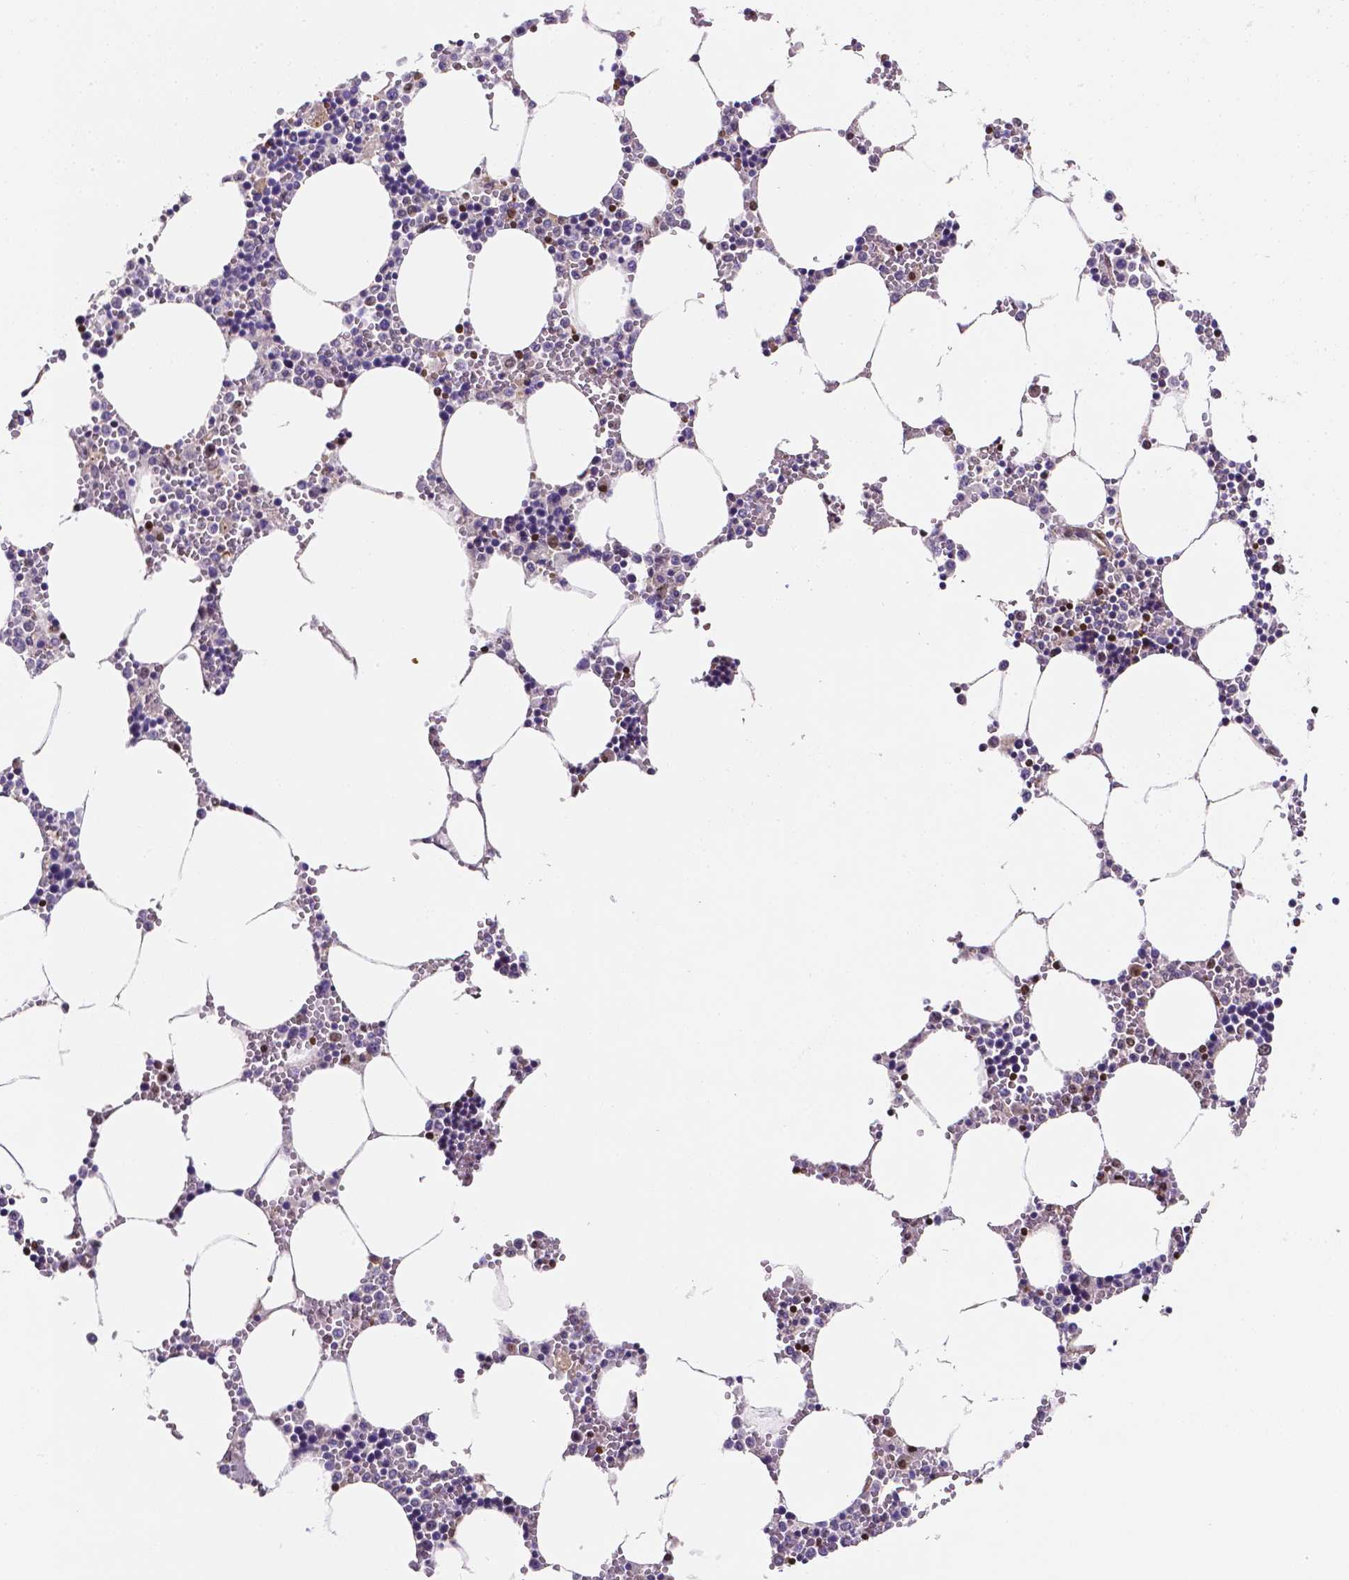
{"staining": {"intensity": "negative", "quantity": "none", "location": "none"}, "tissue": "bone marrow", "cell_type": "Hematopoietic cells", "image_type": "normal", "snomed": [{"axis": "morphology", "description": "Normal tissue, NOS"}, {"axis": "topography", "description": "Bone marrow"}], "caption": "High power microscopy micrograph of an immunohistochemistry (IHC) micrograph of normal bone marrow, revealing no significant positivity in hematopoietic cells. (DAB (3,3'-diaminobenzidine) IHC, high magnification).", "gene": "MEF2C", "patient": {"sex": "male", "age": 54}}